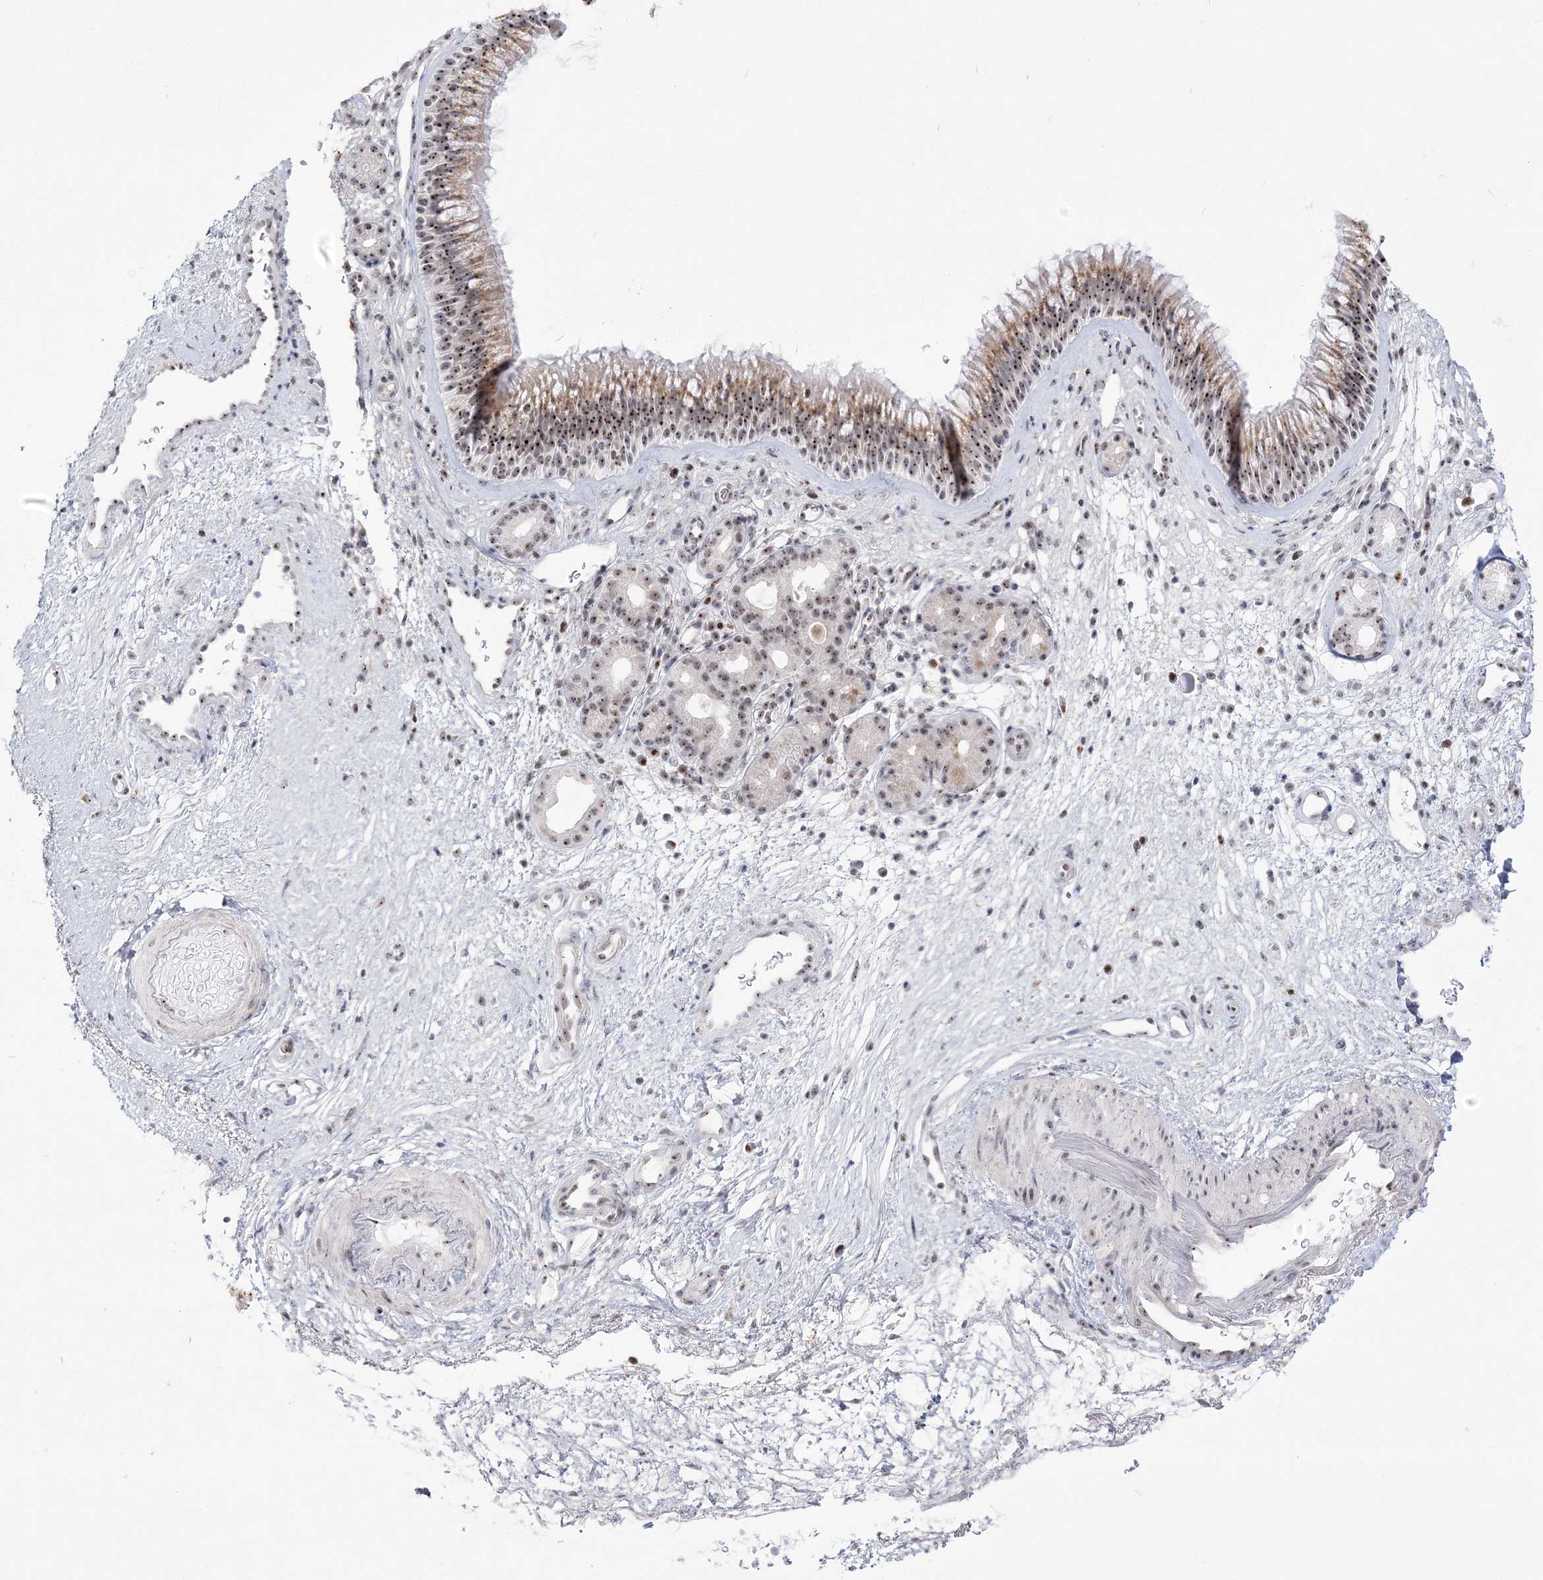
{"staining": {"intensity": "moderate", "quantity": ">75%", "location": "cytoplasmic/membranous,nuclear"}, "tissue": "nasopharynx", "cell_type": "Respiratory epithelial cells", "image_type": "normal", "snomed": [{"axis": "morphology", "description": "Normal tissue, NOS"}, {"axis": "morphology", "description": "Inflammation, NOS"}, {"axis": "morphology", "description": "Malignant melanoma, Metastatic site"}, {"axis": "topography", "description": "Nasopharynx"}], "caption": "Immunohistochemical staining of normal nasopharynx shows moderate cytoplasmic/membranous,nuclear protein staining in about >75% of respiratory epithelial cells. Immunohistochemistry stains the protein of interest in brown and the nuclei are stained blue.", "gene": "DDX21", "patient": {"sex": "male", "age": 70}}